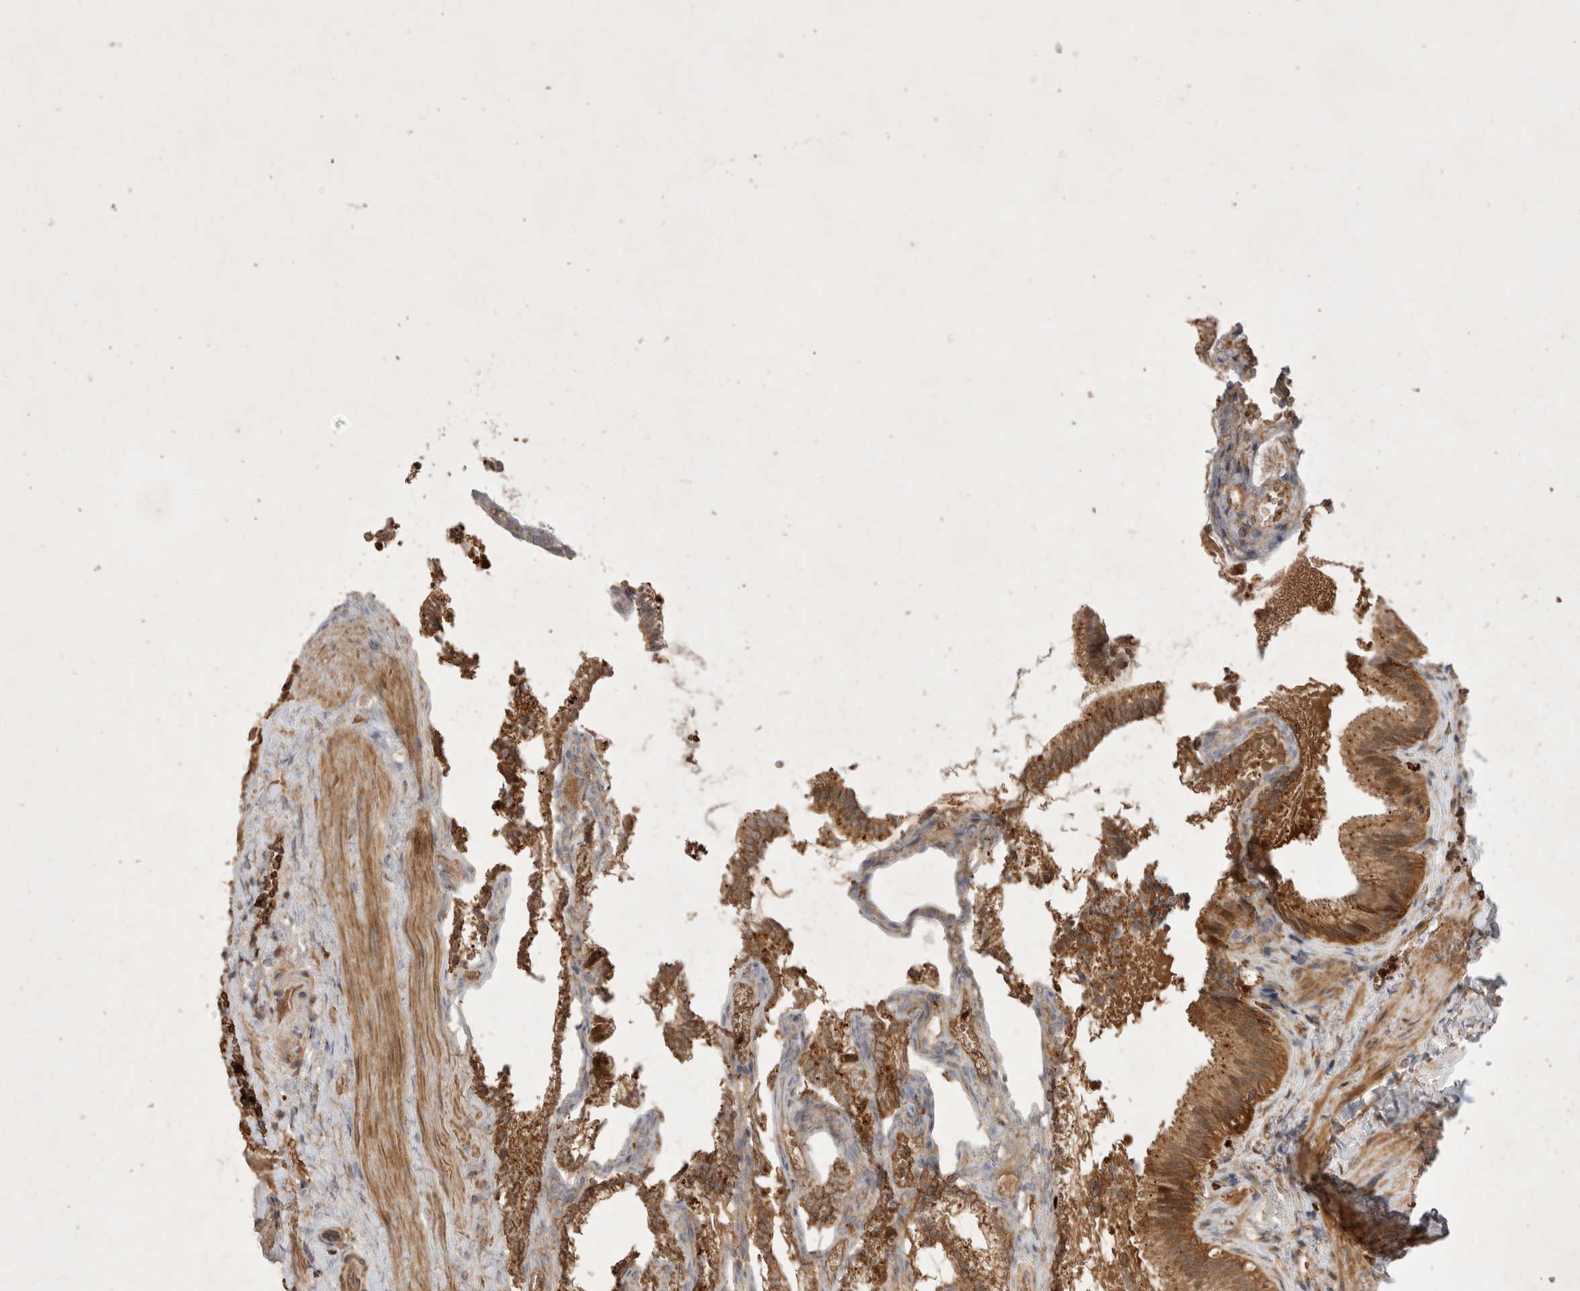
{"staining": {"intensity": "moderate", "quantity": ">75%", "location": "cytoplasmic/membranous"}, "tissue": "gallbladder", "cell_type": "Glandular cells", "image_type": "normal", "snomed": [{"axis": "morphology", "description": "Normal tissue, NOS"}, {"axis": "topography", "description": "Gallbladder"}], "caption": "Gallbladder stained with DAB immunohistochemistry exhibits medium levels of moderate cytoplasmic/membranous expression in approximately >75% of glandular cells. The staining is performed using DAB (3,3'-diaminobenzidine) brown chromogen to label protein expression. The nuclei are counter-stained blue using hematoxylin.", "gene": "FAM221A", "patient": {"sex": "male", "age": 38}}